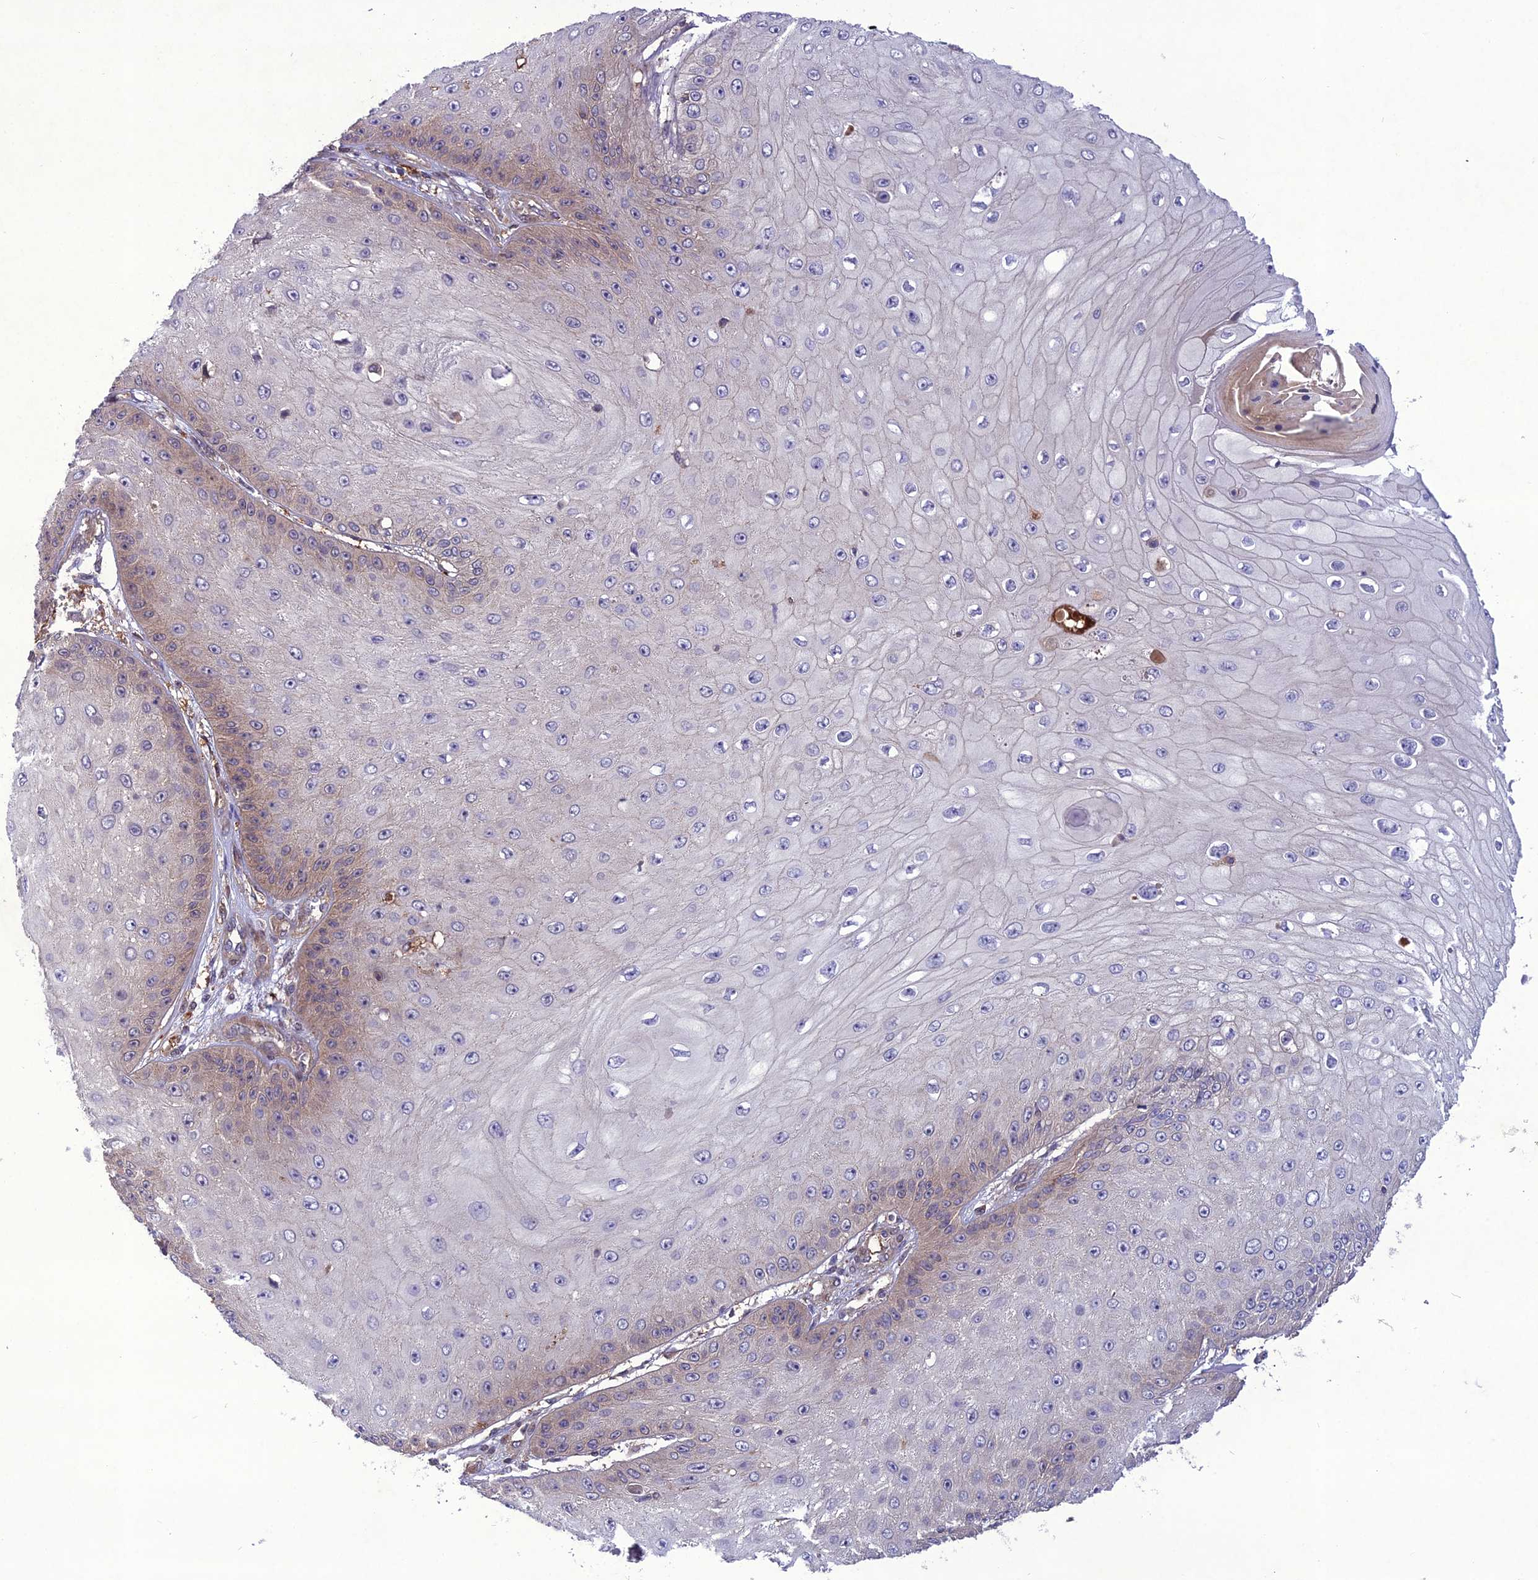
{"staining": {"intensity": "weak", "quantity": "<25%", "location": "cytoplasmic/membranous"}, "tissue": "skin cancer", "cell_type": "Tumor cells", "image_type": "cancer", "snomed": [{"axis": "morphology", "description": "Squamous cell carcinoma, NOS"}, {"axis": "topography", "description": "Skin"}], "caption": "The photomicrograph reveals no staining of tumor cells in skin cancer (squamous cell carcinoma). Nuclei are stained in blue.", "gene": "GDF6", "patient": {"sex": "male", "age": 70}}